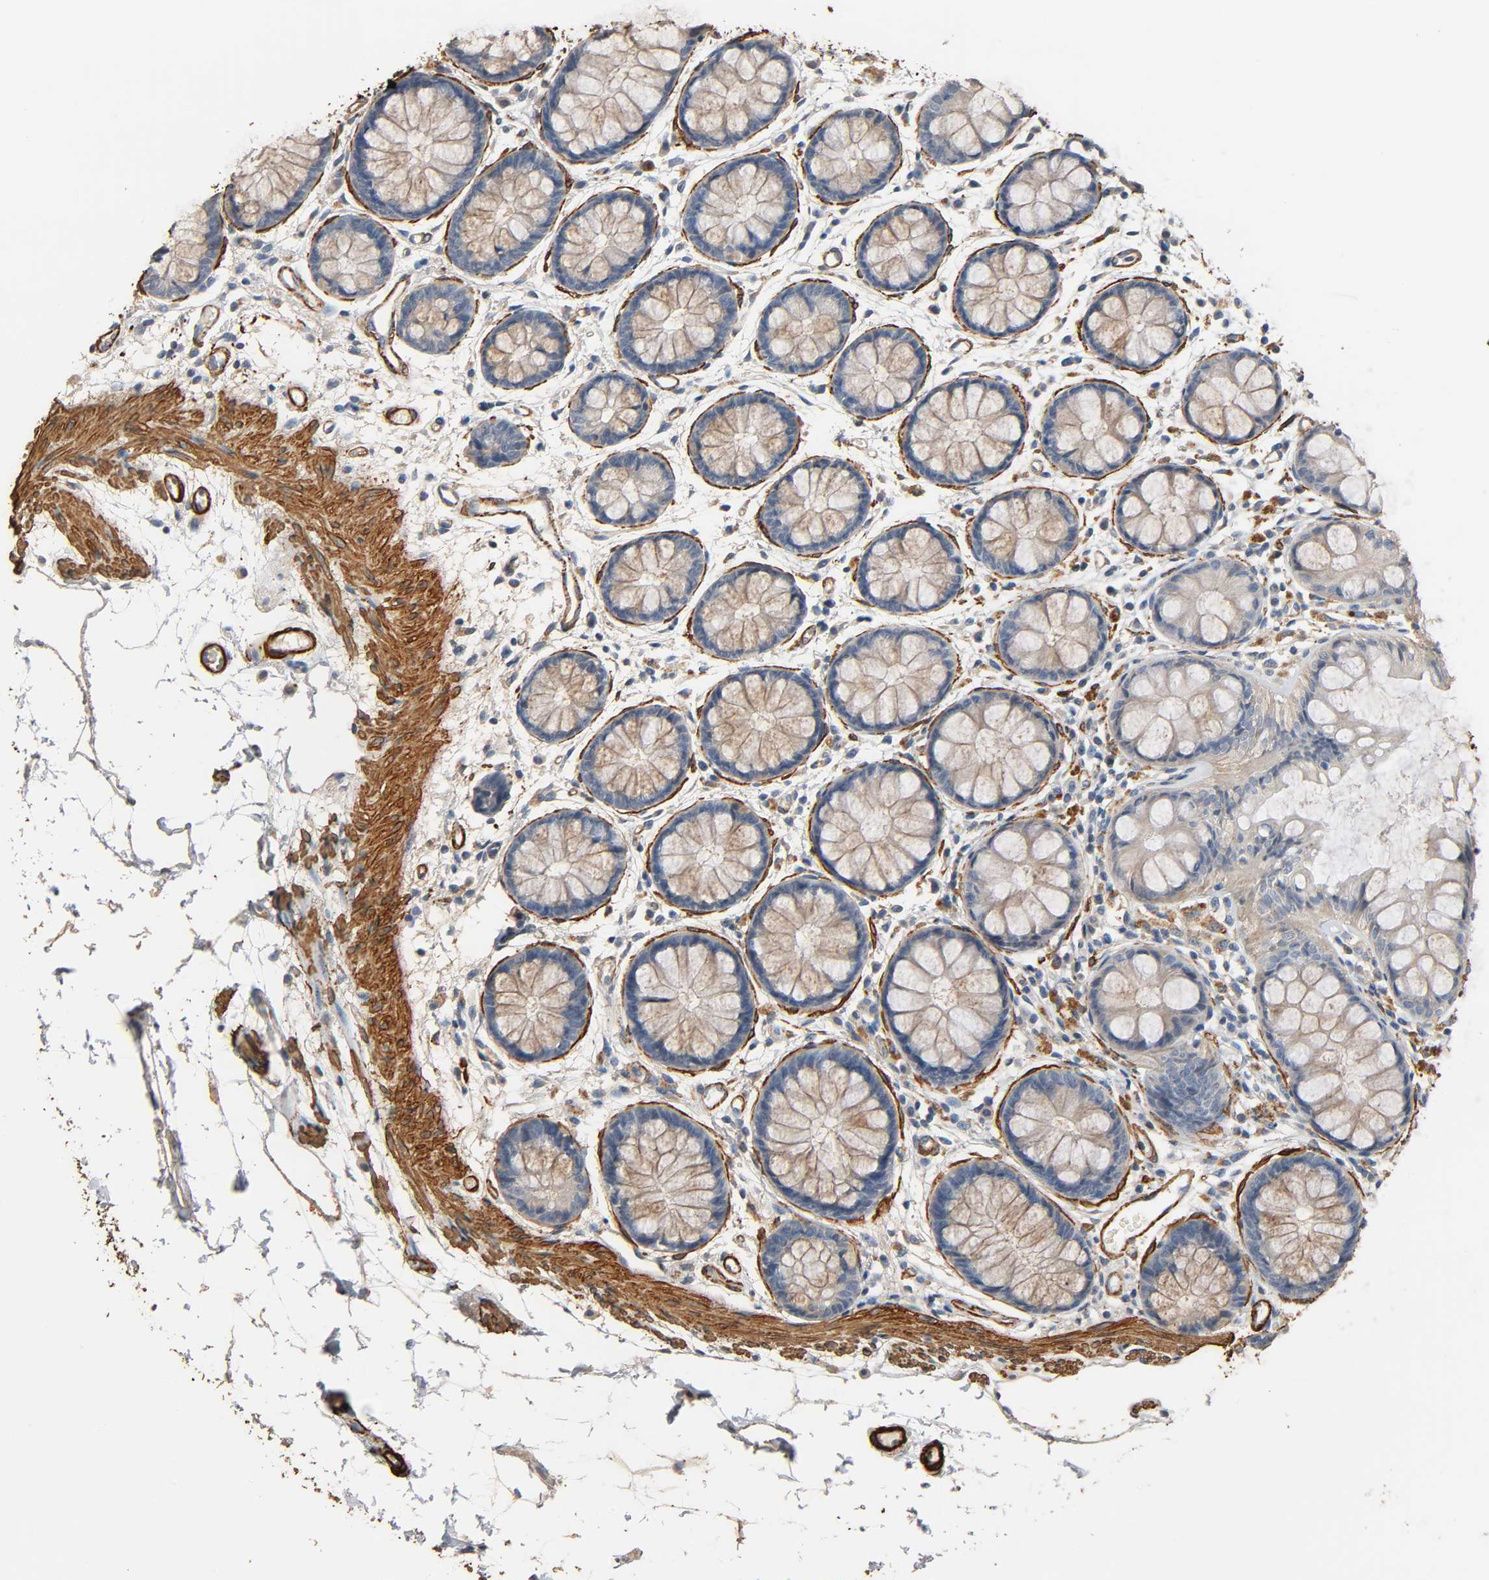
{"staining": {"intensity": "weak", "quantity": ">75%", "location": "cytoplasmic/membranous"}, "tissue": "rectum", "cell_type": "Glandular cells", "image_type": "normal", "snomed": [{"axis": "morphology", "description": "Normal tissue, NOS"}, {"axis": "topography", "description": "Rectum"}], "caption": "Approximately >75% of glandular cells in benign rectum show weak cytoplasmic/membranous protein expression as visualized by brown immunohistochemical staining.", "gene": "GSTA1", "patient": {"sex": "female", "age": 66}}